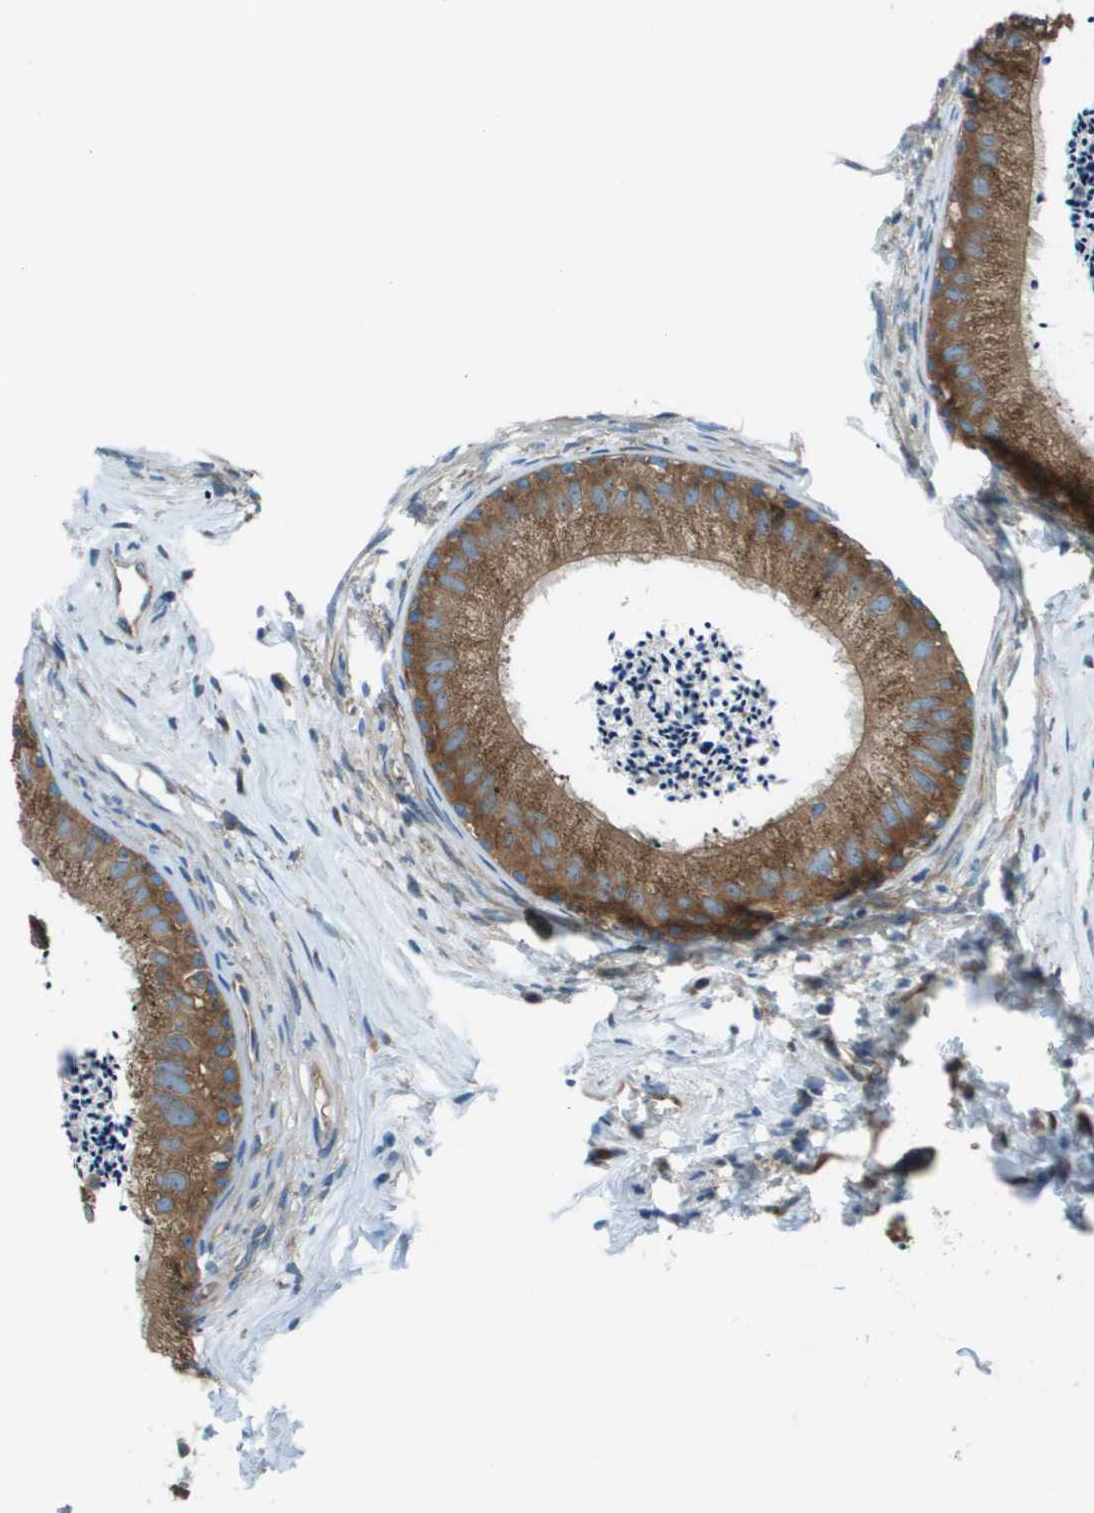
{"staining": {"intensity": "moderate", "quantity": ">75%", "location": "cytoplasmic/membranous"}, "tissue": "epididymis", "cell_type": "Glandular cells", "image_type": "normal", "snomed": [{"axis": "morphology", "description": "Normal tissue, NOS"}, {"axis": "topography", "description": "Epididymis"}], "caption": "Benign epididymis was stained to show a protein in brown. There is medium levels of moderate cytoplasmic/membranous positivity in about >75% of glandular cells. Immunohistochemistry (ihc) stains the protein of interest in brown and the nuclei are stained blue.", "gene": "ARFGAP2", "patient": {"sex": "male", "age": 56}}